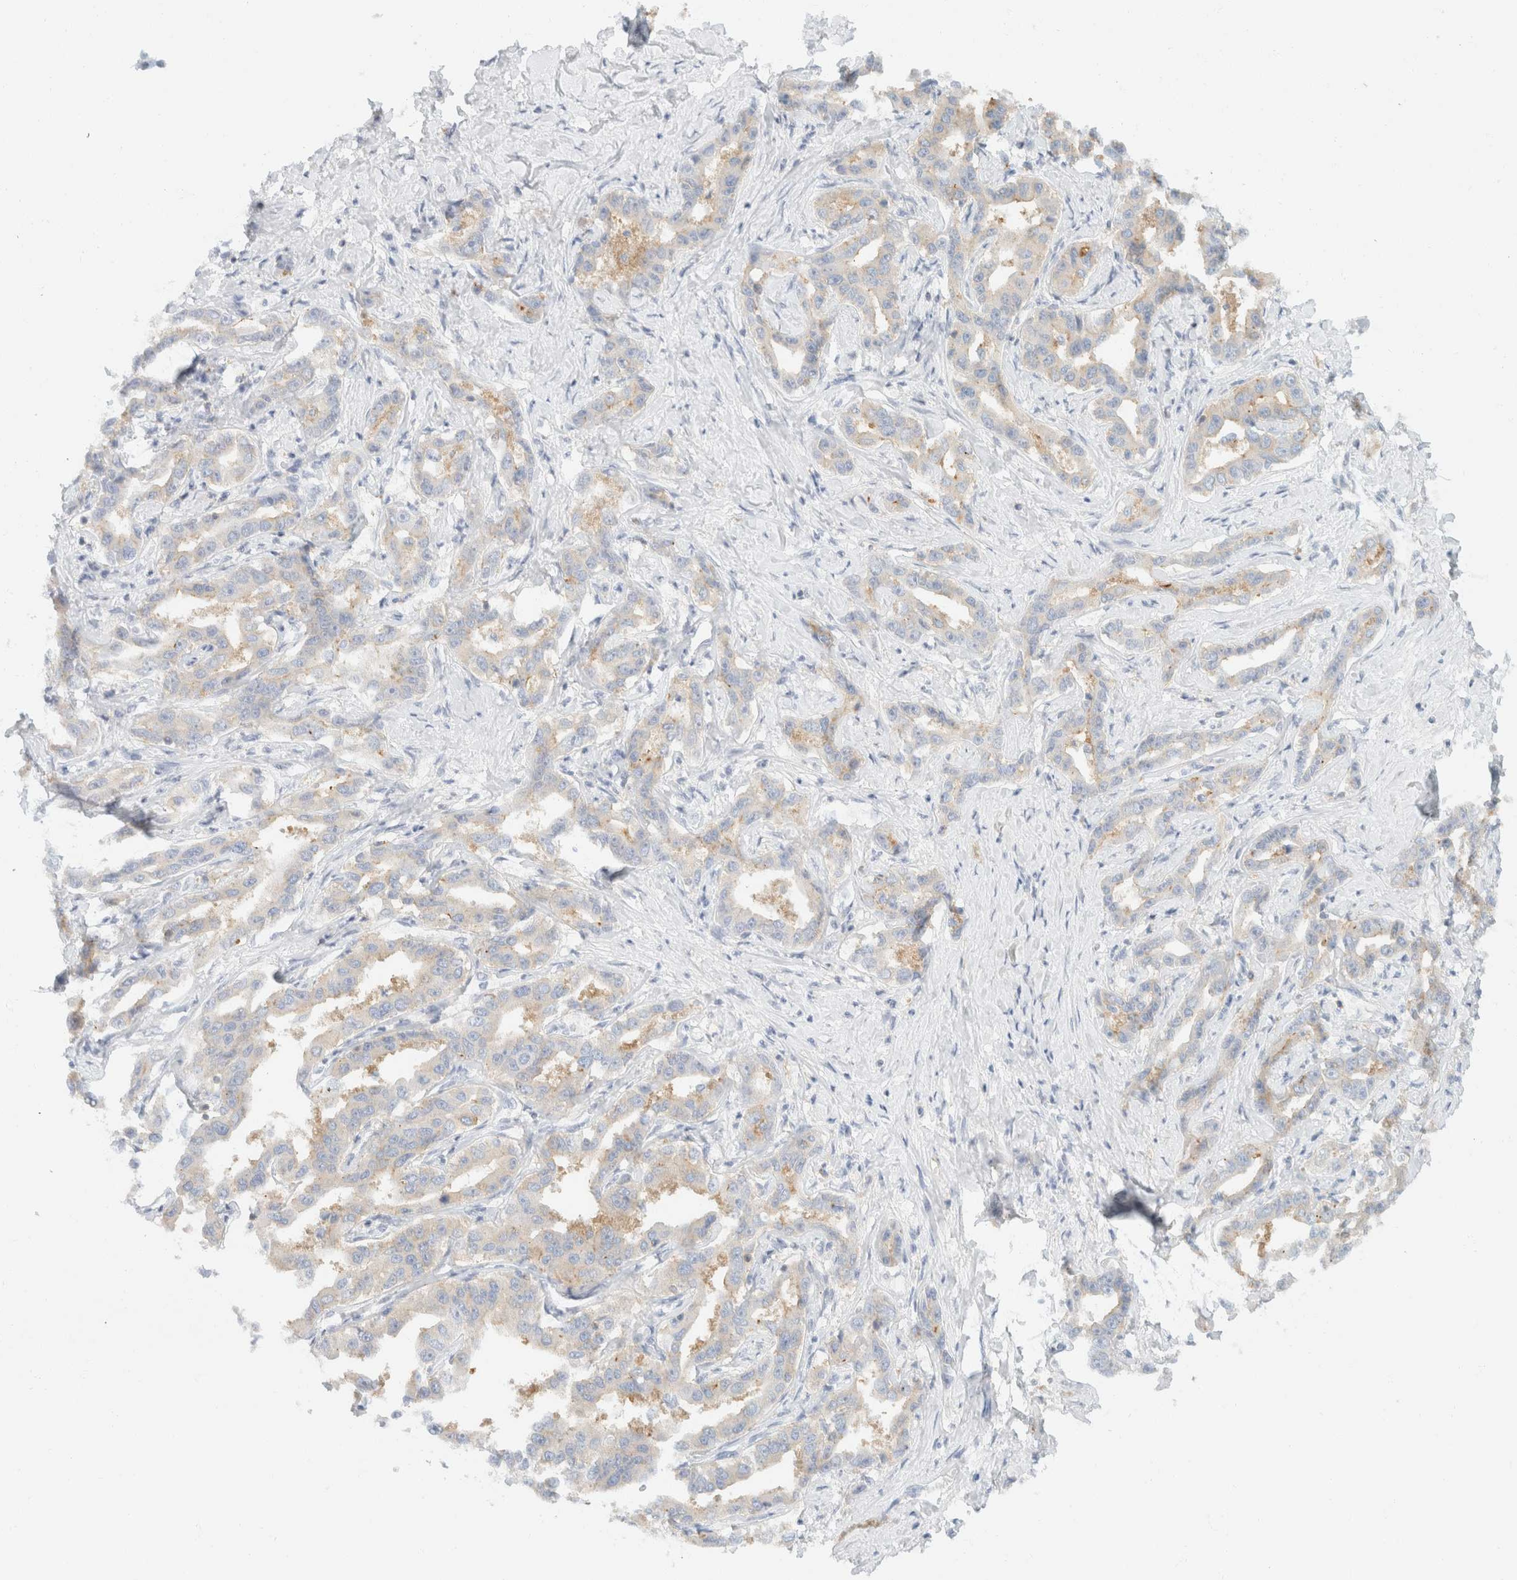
{"staining": {"intensity": "weak", "quantity": "<25%", "location": "cytoplasmic/membranous"}, "tissue": "liver cancer", "cell_type": "Tumor cells", "image_type": "cancer", "snomed": [{"axis": "morphology", "description": "Cholangiocarcinoma"}, {"axis": "topography", "description": "Liver"}], "caption": "Immunohistochemical staining of human liver cholangiocarcinoma reveals no significant staining in tumor cells.", "gene": "SH3GLB2", "patient": {"sex": "male", "age": 59}}